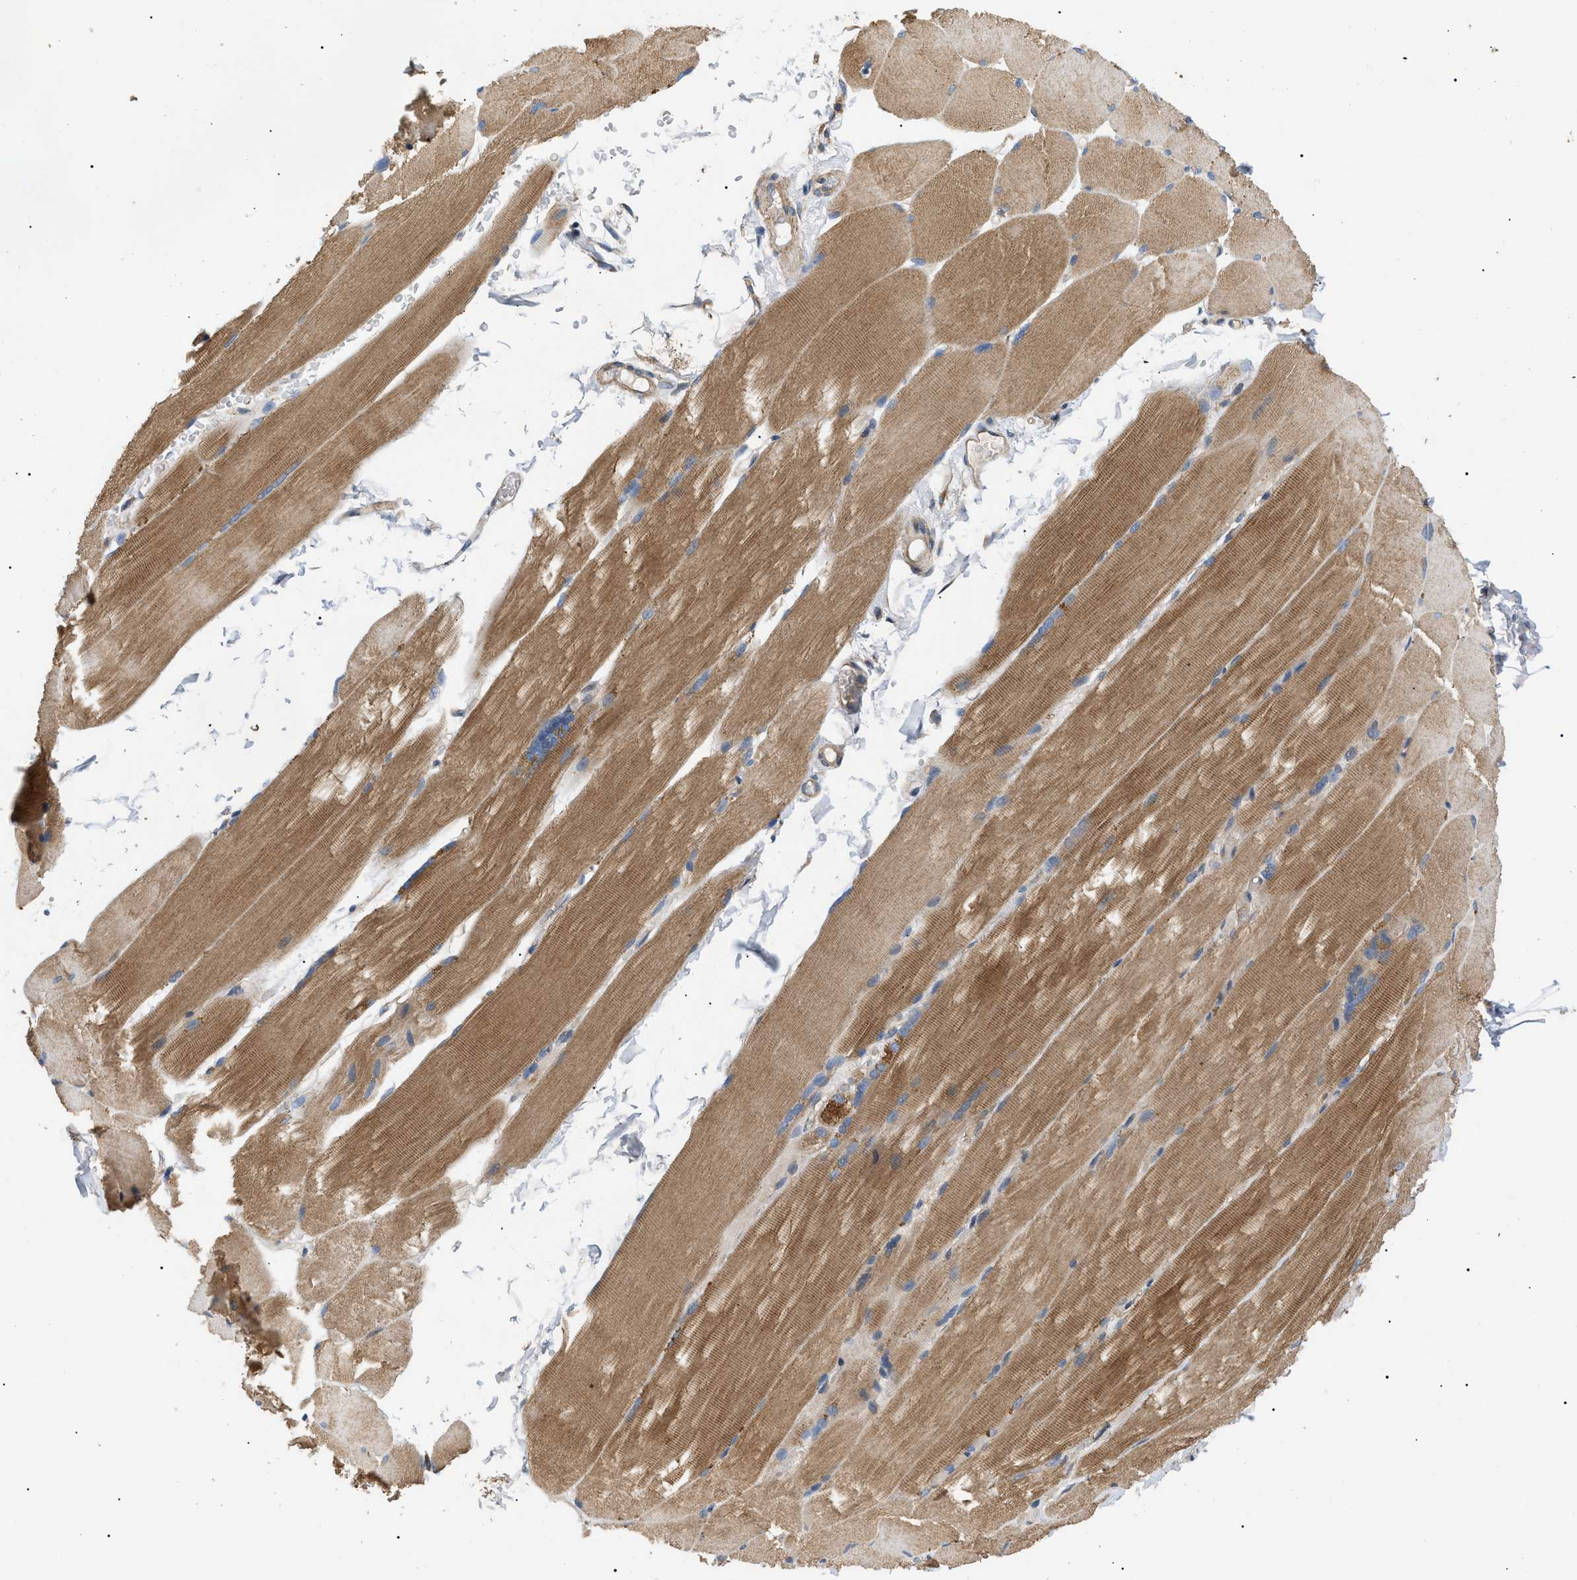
{"staining": {"intensity": "moderate", "quantity": ">75%", "location": "cytoplasmic/membranous"}, "tissue": "skeletal muscle", "cell_type": "Myocytes", "image_type": "normal", "snomed": [{"axis": "morphology", "description": "Normal tissue, NOS"}, {"axis": "topography", "description": "Skin"}, {"axis": "topography", "description": "Skeletal muscle"}], "caption": "Immunohistochemistry (IHC) micrograph of normal skeletal muscle: skeletal muscle stained using immunohistochemistry exhibits medium levels of moderate protein expression localized specifically in the cytoplasmic/membranous of myocytes, appearing as a cytoplasmic/membranous brown color.", "gene": "PPM1B", "patient": {"sex": "male", "age": 83}}